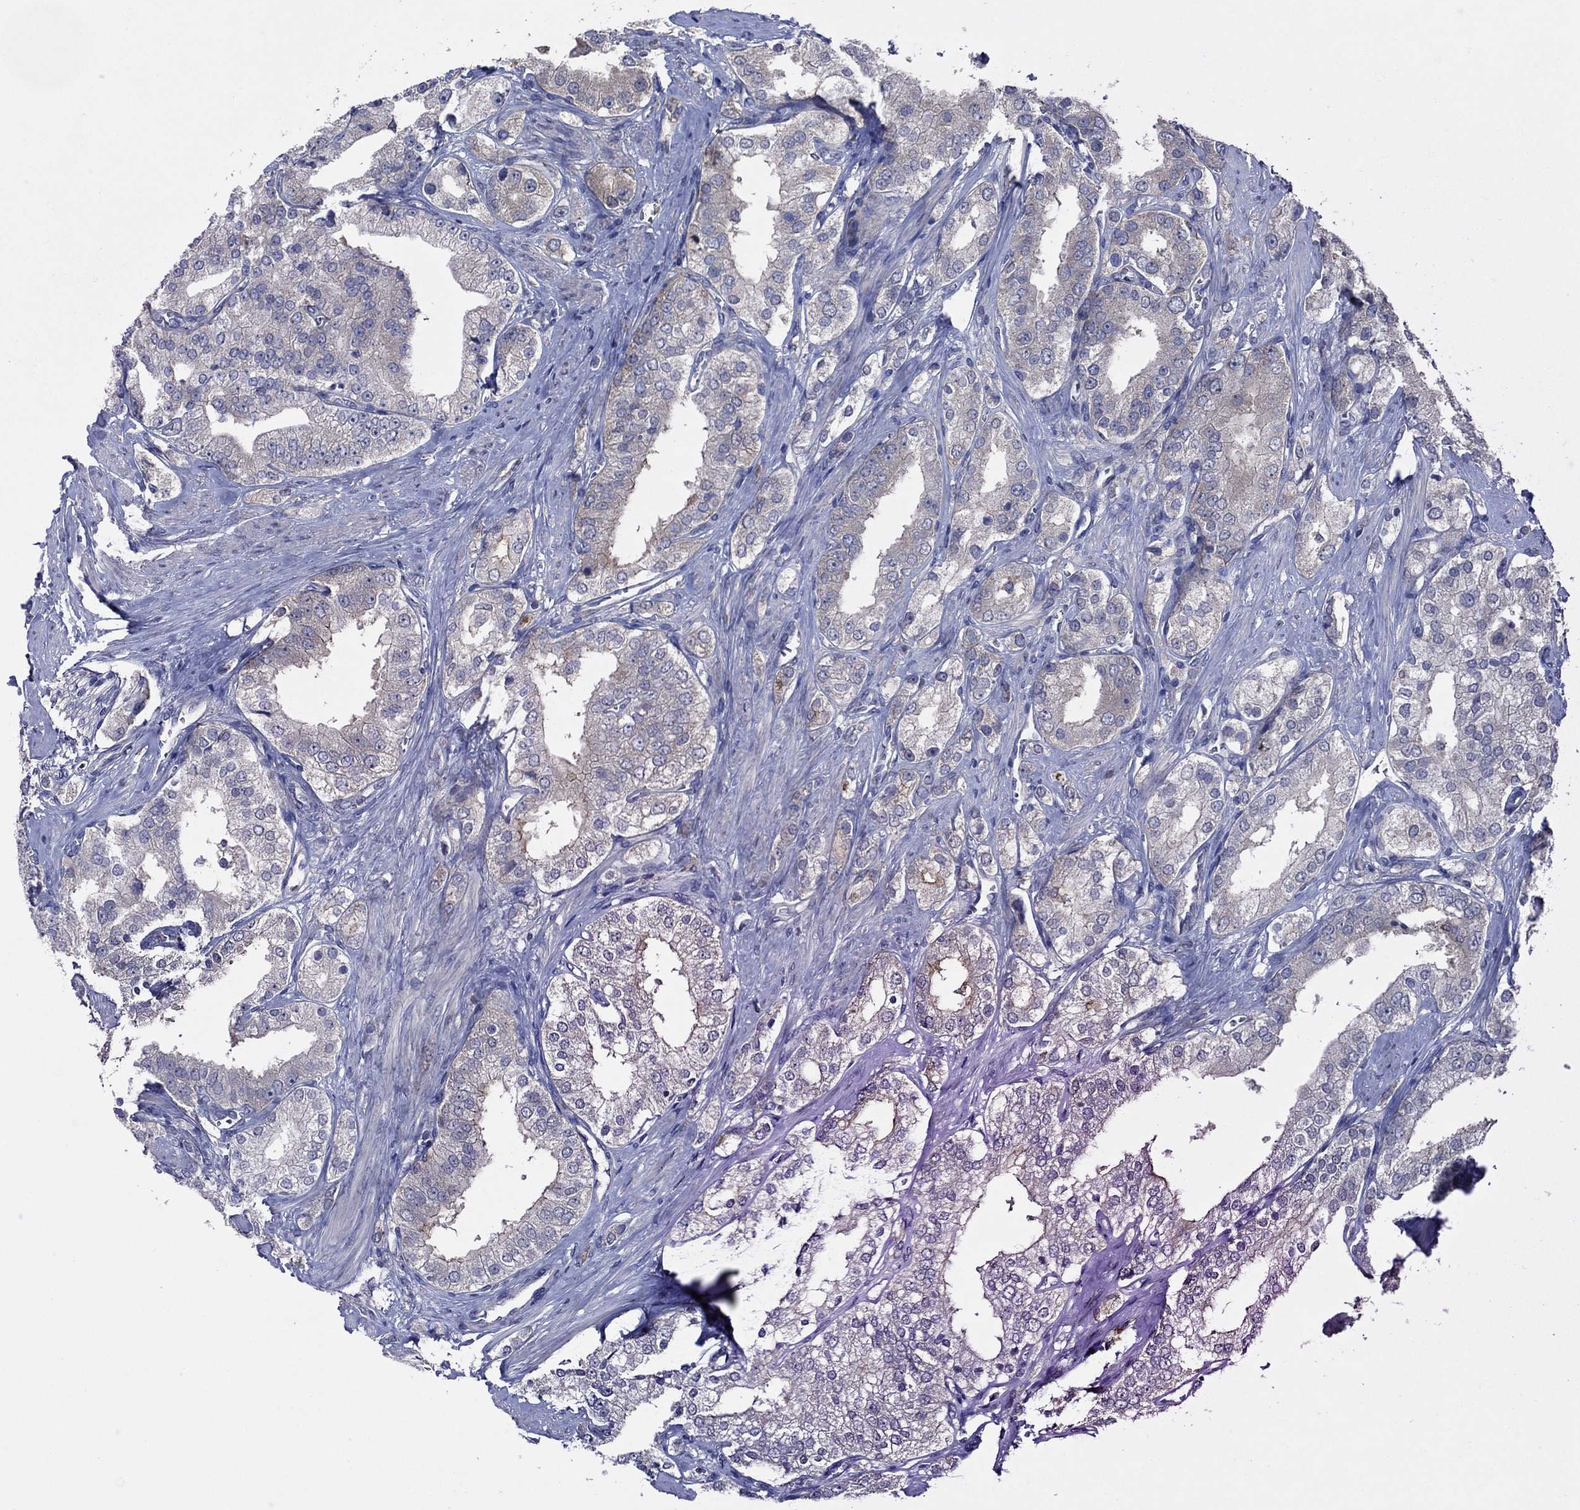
{"staining": {"intensity": "negative", "quantity": "none", "location": "none"}, "tissue": "prostate cancer", "cell_type": "Tumor cells", "image_type": "cancer", "snomed": [{"axis": "morphology", "description": "Adenocarcinoma, NOS"}, {"axis": "topography", "description": "Prostate and seminal vesicle, NOS"}, {"axis": "topography", "description": "Prostate"}], "caption": "An image of prostate cancer stained for a protein displays no brown staining in tumor cells. The staining was performed using DAB to visualize the protein expression in brown, while the nuclei were stained in blue with hematoxylin (Magnification: 20x).", "gene": "MEA1", "patient": {"sex": "male", "age": 67}}